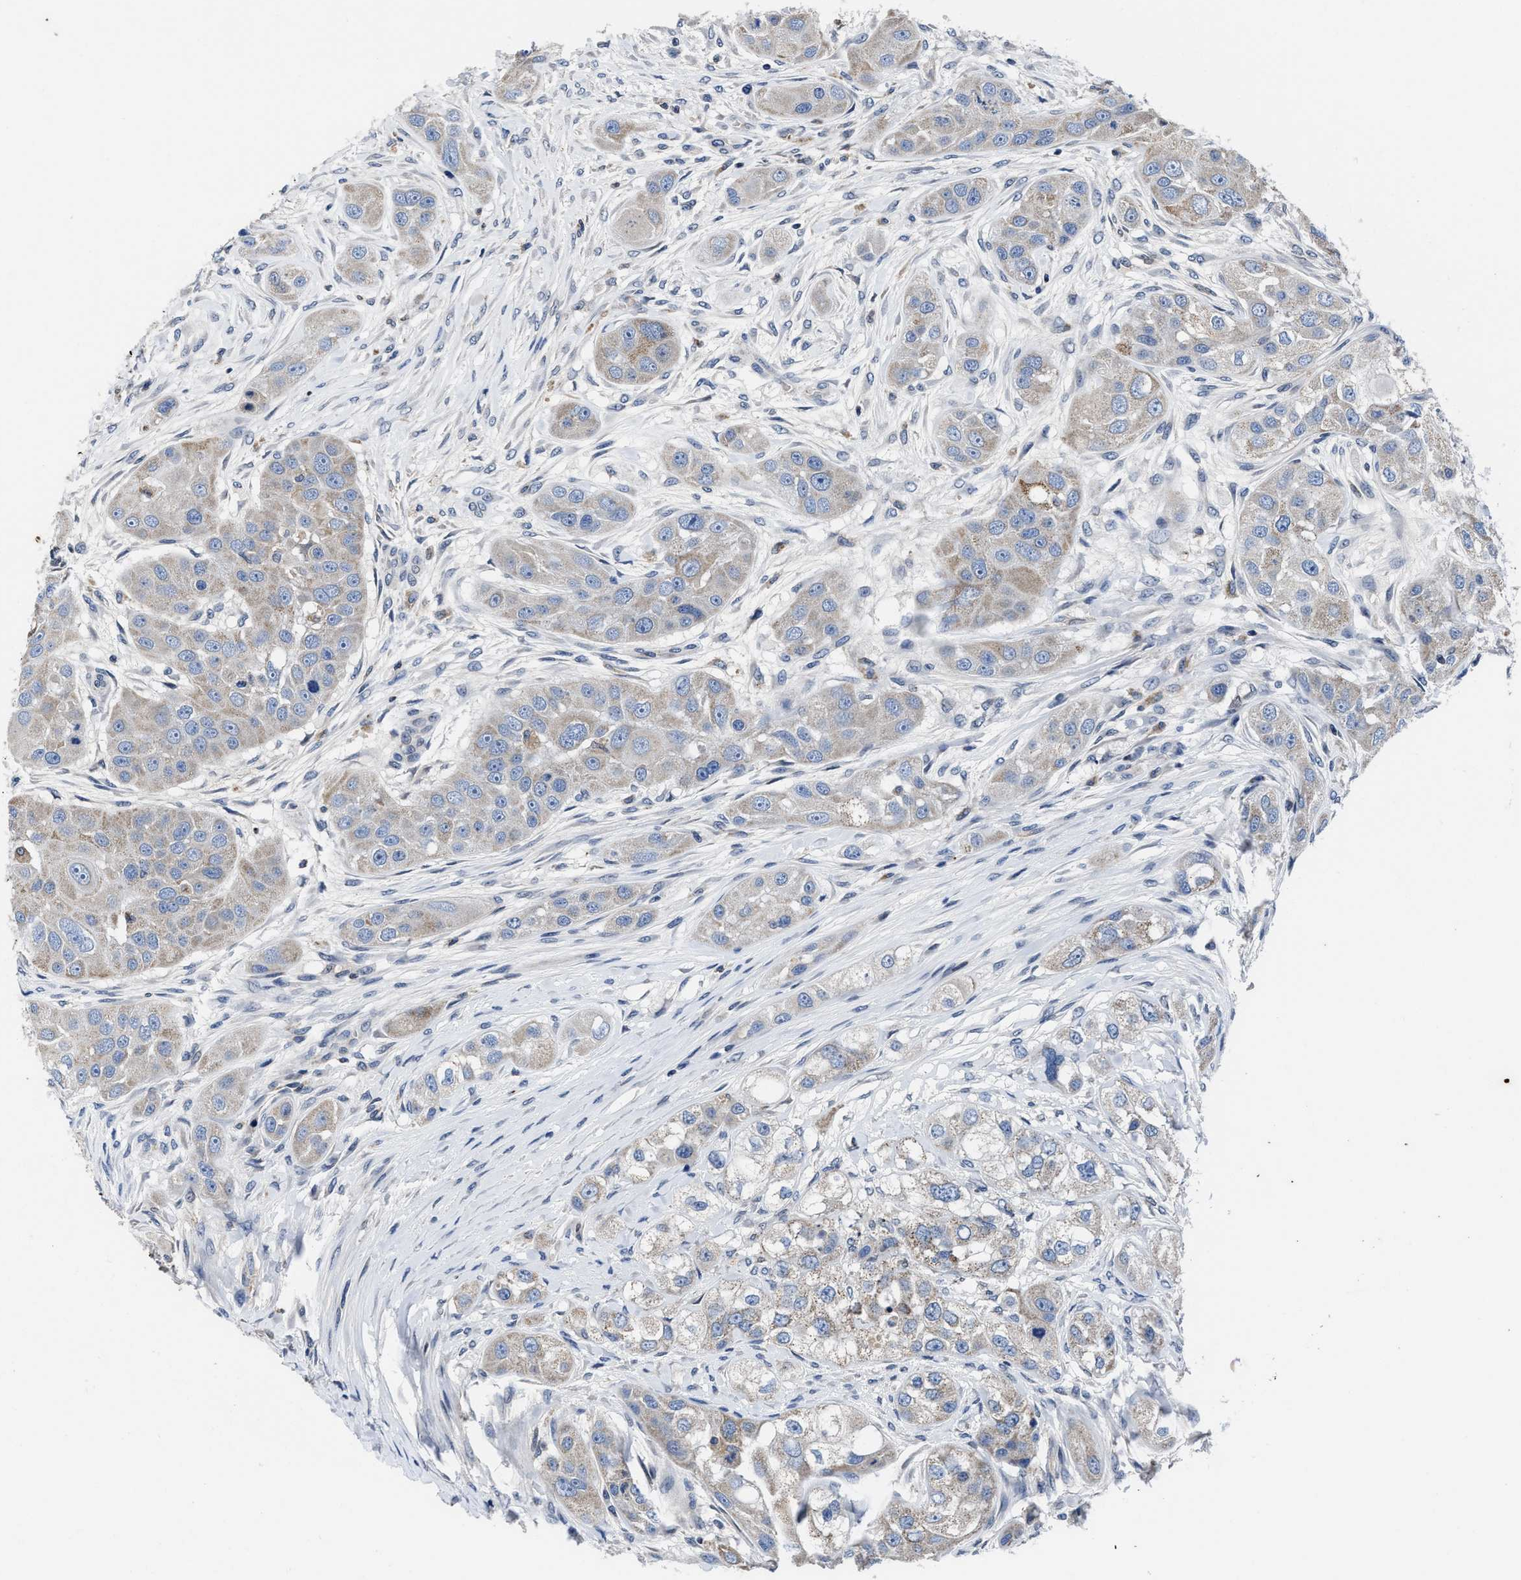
{"staining": {"intensity": "negative", "quantity": "none", "location": "none"}, "tissue": "head and neck cancer", "cell_type": "Tumor cells", "image_type": "cancer", "snomed": [{"axis": "morphology", "description": "Normal tissue, NOS"}, {"axis": "morphology", "description": "Squamous cell carcinoma, NOS"}, {"axis": "topography", "description": "Skeletal muscle"}, {"axis": "topography", "description": "Head-Neck"}], "caption": "The photomicrograph exhibits no staining of tumor cells in squamous cell carcinoma (head and neck).", "gene": "CACNA1D", "patient": {"sex": "male", "age": 51}}